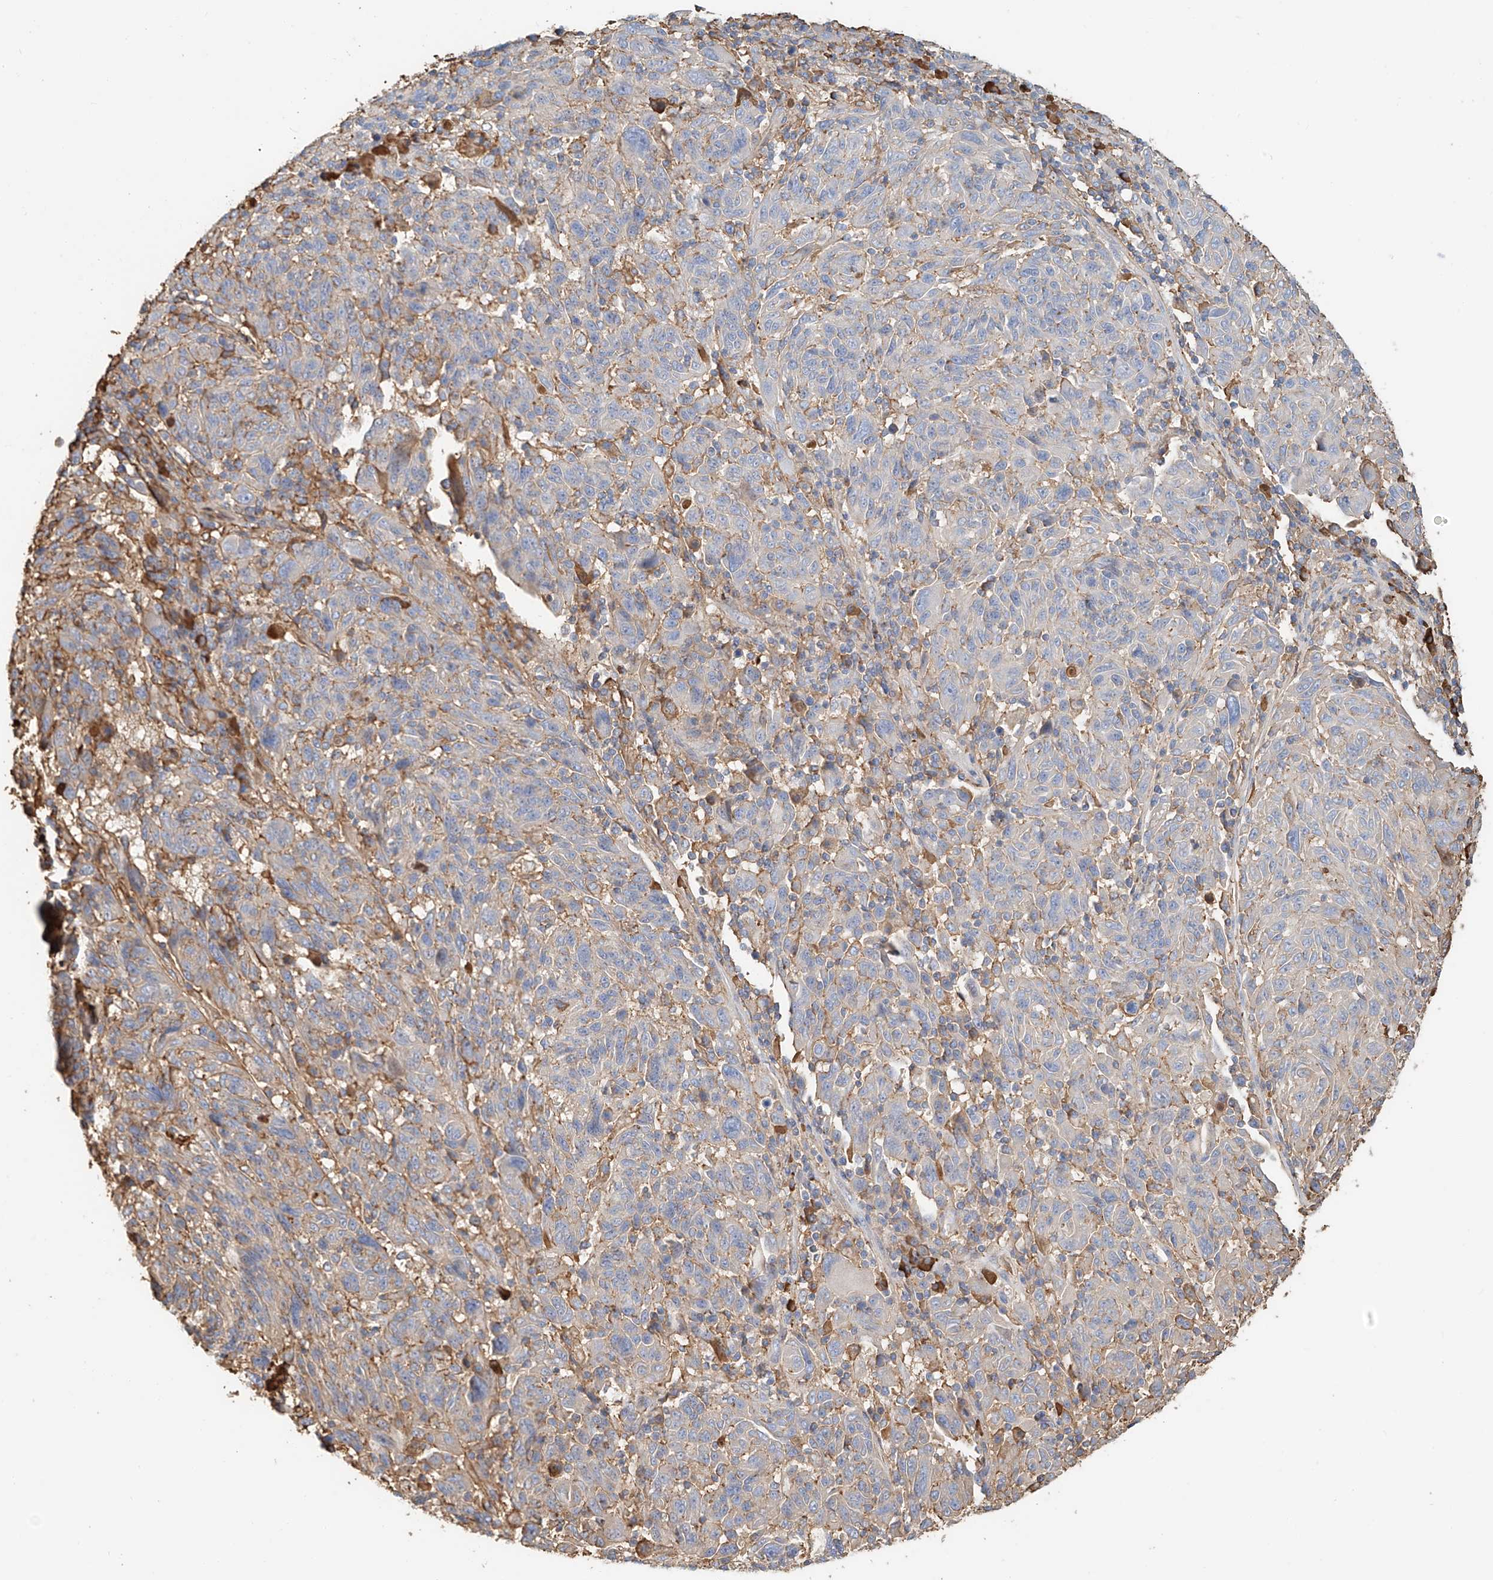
{"staining": {"intensity": "negative", "quantity": "none", "location": "none"}, "tissue": "melanoma", "cell_type": "Tumor cells", "image_type": "cancer", "snomed": [{"axis": "morphology", "description": "Malignant melanoma, NOS"}, {"axis": "topography", "description": "Skin"}], "caption": "DAB immunohistochemical staining of melanoma exhibits no significant staining in tumor cells.", "gene": "ZFP30", "patient": {"sex": "male", "age": 53}}